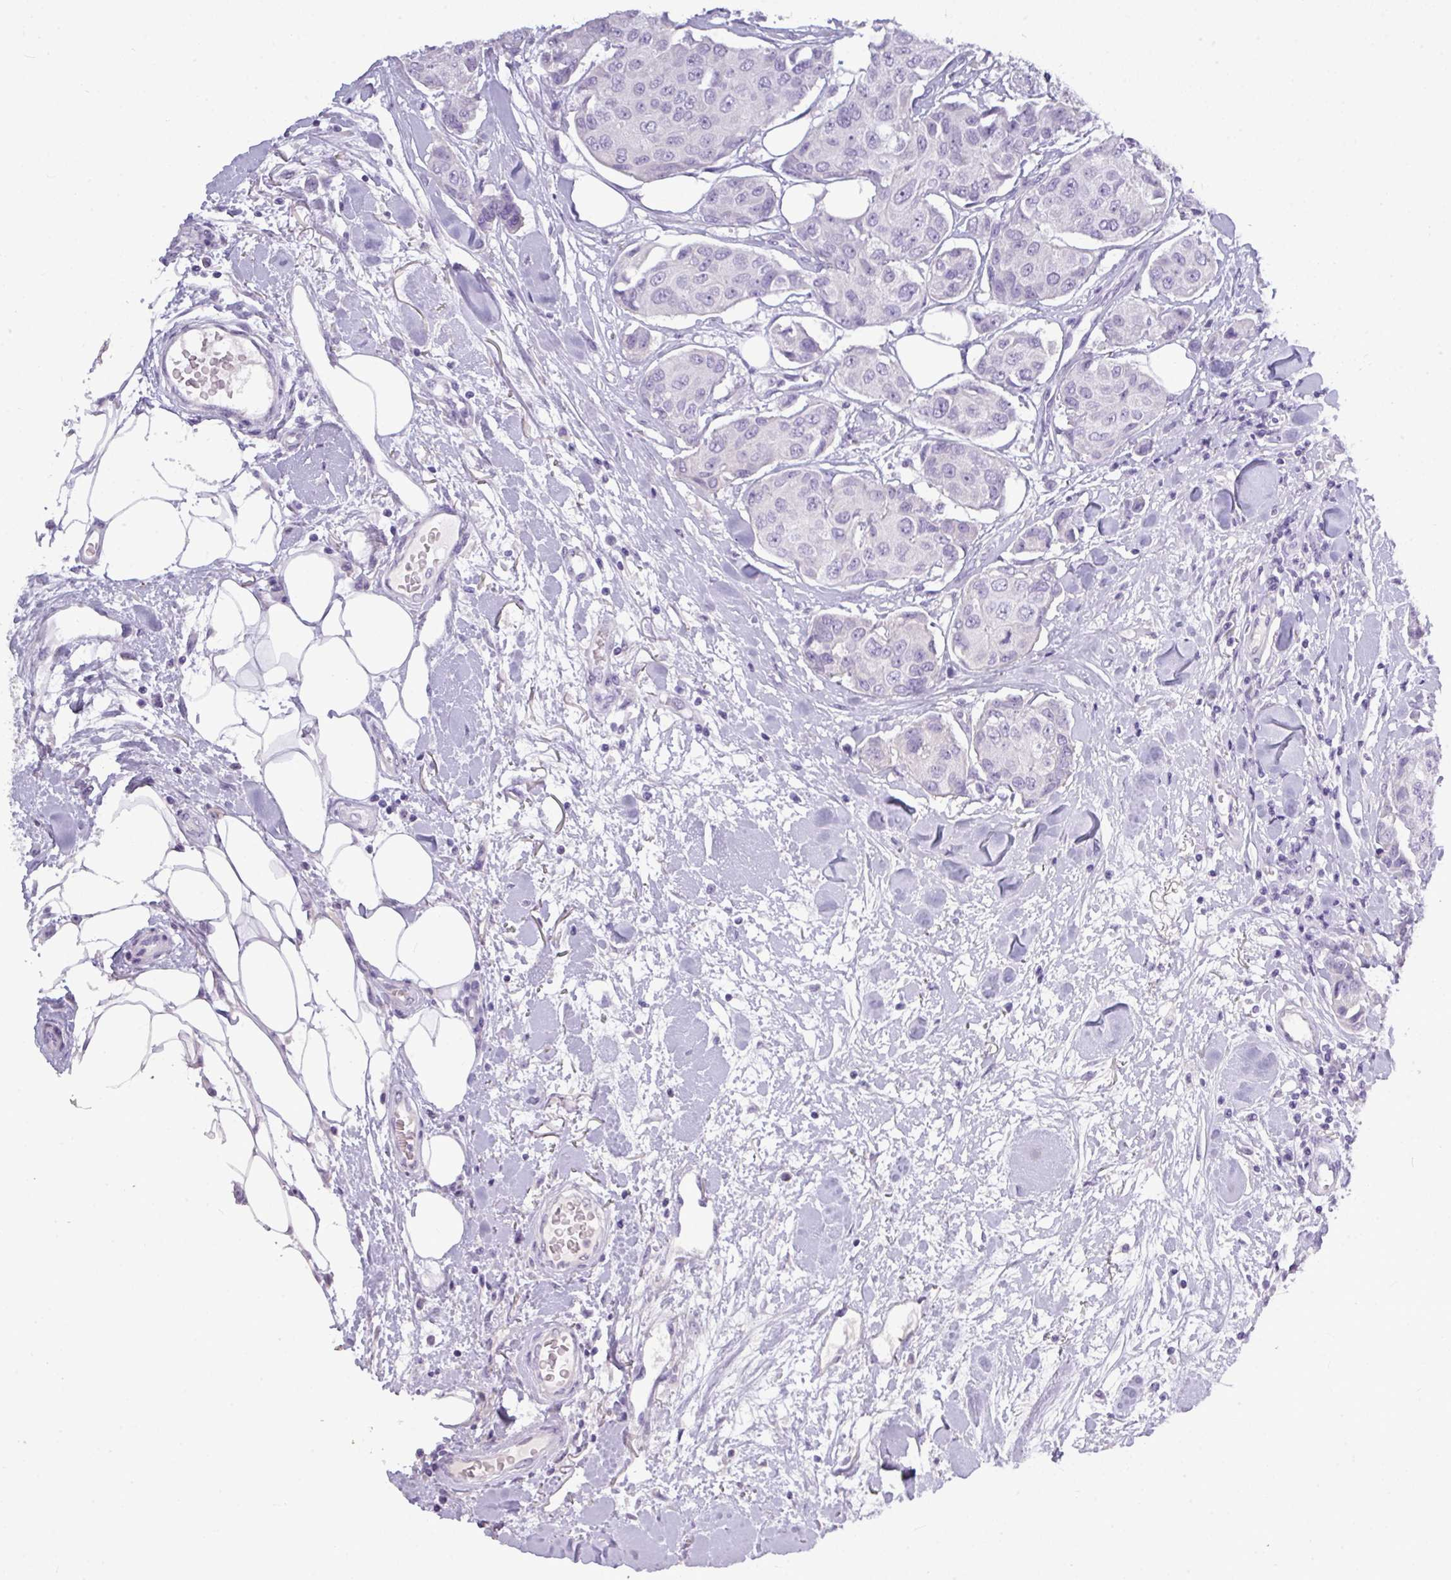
{"staining": {"intensity": "negative", "quantity": "none", "location": "none"}, "tissue": "breast cancer", "cell_type": "Tumor cells", "image_type": "cancer", "snomed": [{"axis": "morphology", "description": "Duct carcinoma"}, {"axis": "topography", "description": "Breast"}, {"axis": "topography", "description": "Lymph node"}], "caption": "Immunohistochemical staining of human infiltrating ductal carcinoma (breast) shows no significant expression in tumor cells.", "gene": "TMEM91", "patient": {"sex": "female", "age": 80}}